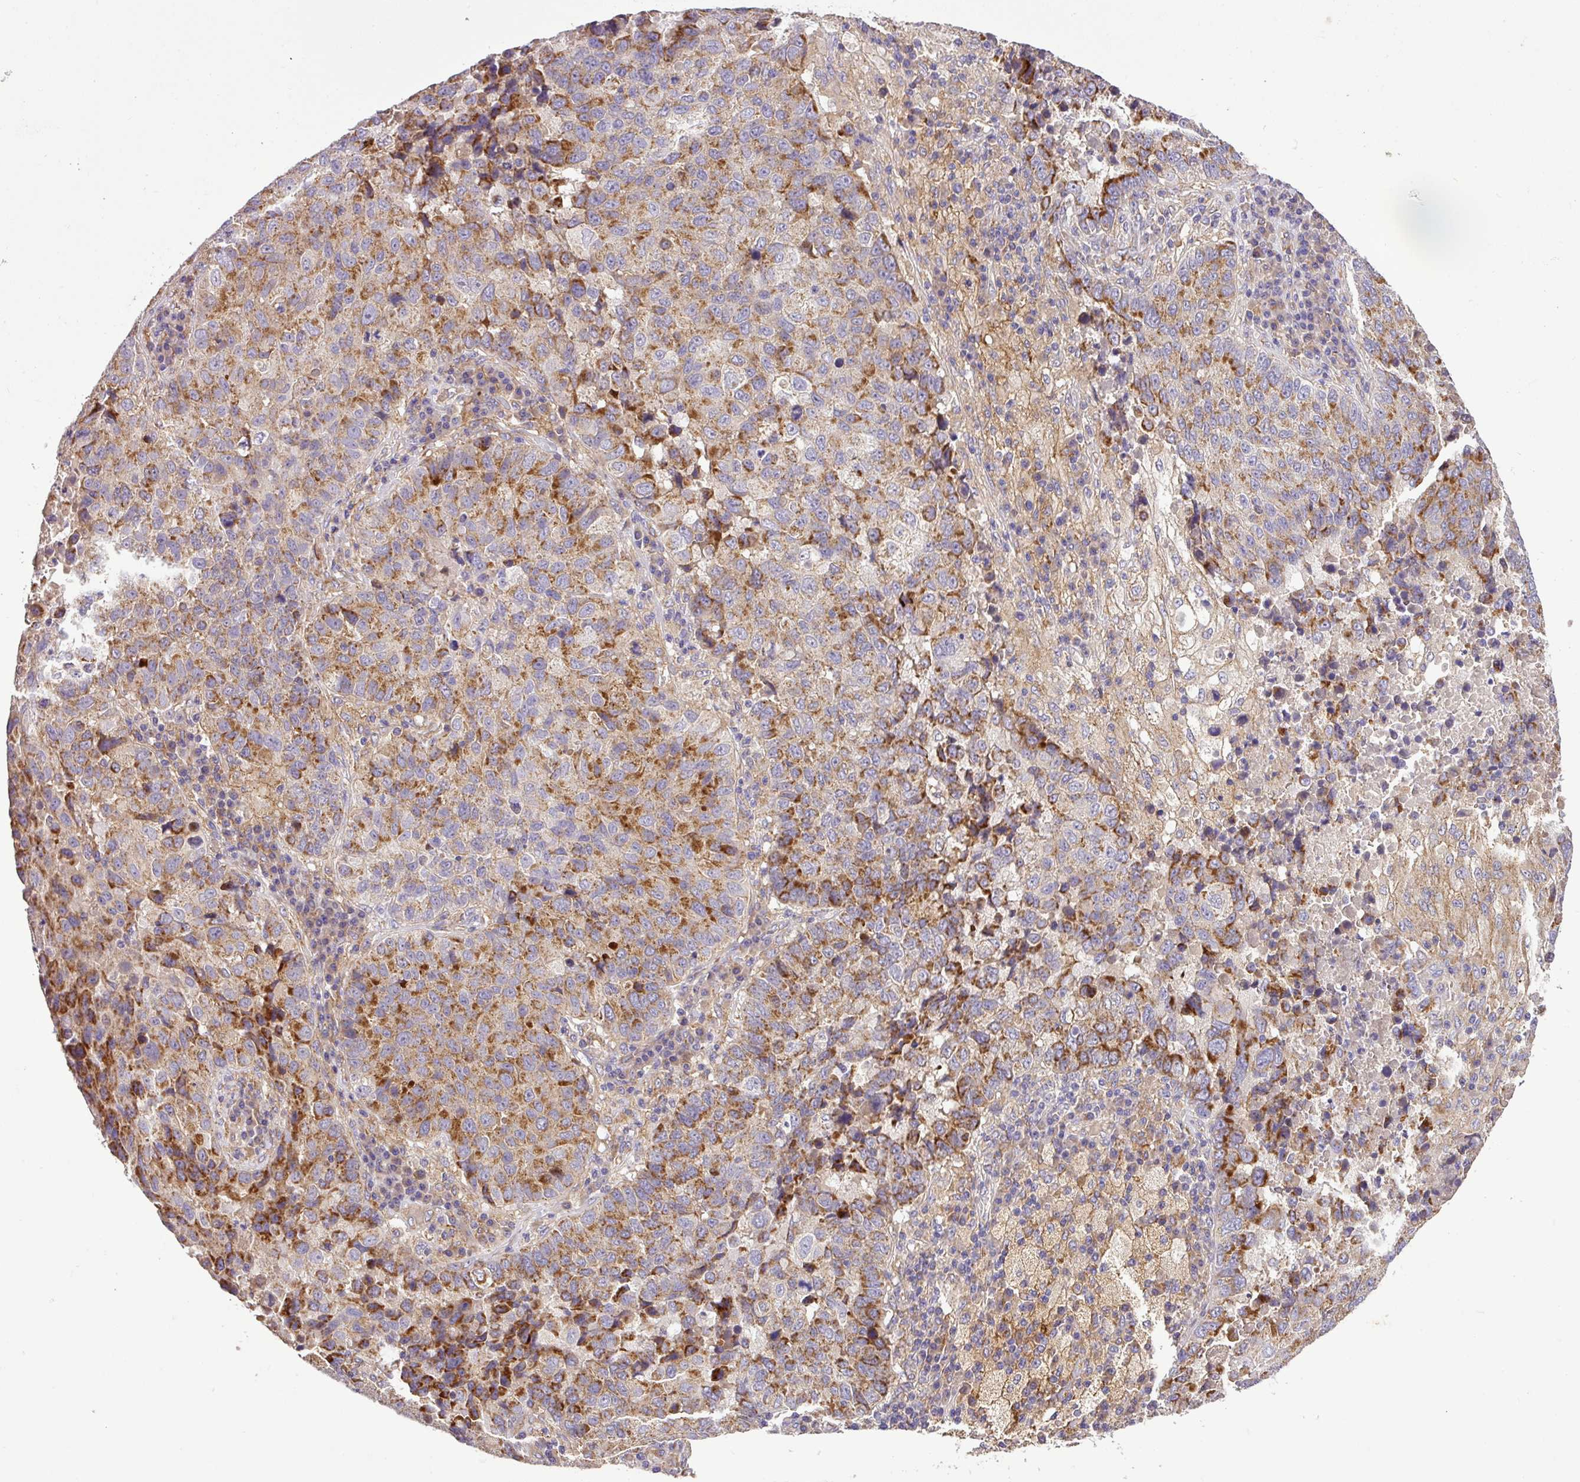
{"staining": {"intensity": "moderate", "quantity": ">75%", "location": "cytoplasmic/membranous"}, "tissue": "lung cancer", "cell_type": "Tumor cells", "image_type": "cancer", "snomed": [{"axis": "morphology", "description": "Squamous cell carcinoma, NOS"}, {"axis": "topography", "description": "Lung"}], "caption": "A medium amount of moderate cytoplasmic/membranous positivity is identified in approximately >75% of tumor cells in lung cancer tissue. The protein is shown in brown color, while the nuclei are stained blue.", "gene": "ZNF513", "patient": {"sex": "male", "age": 73}}